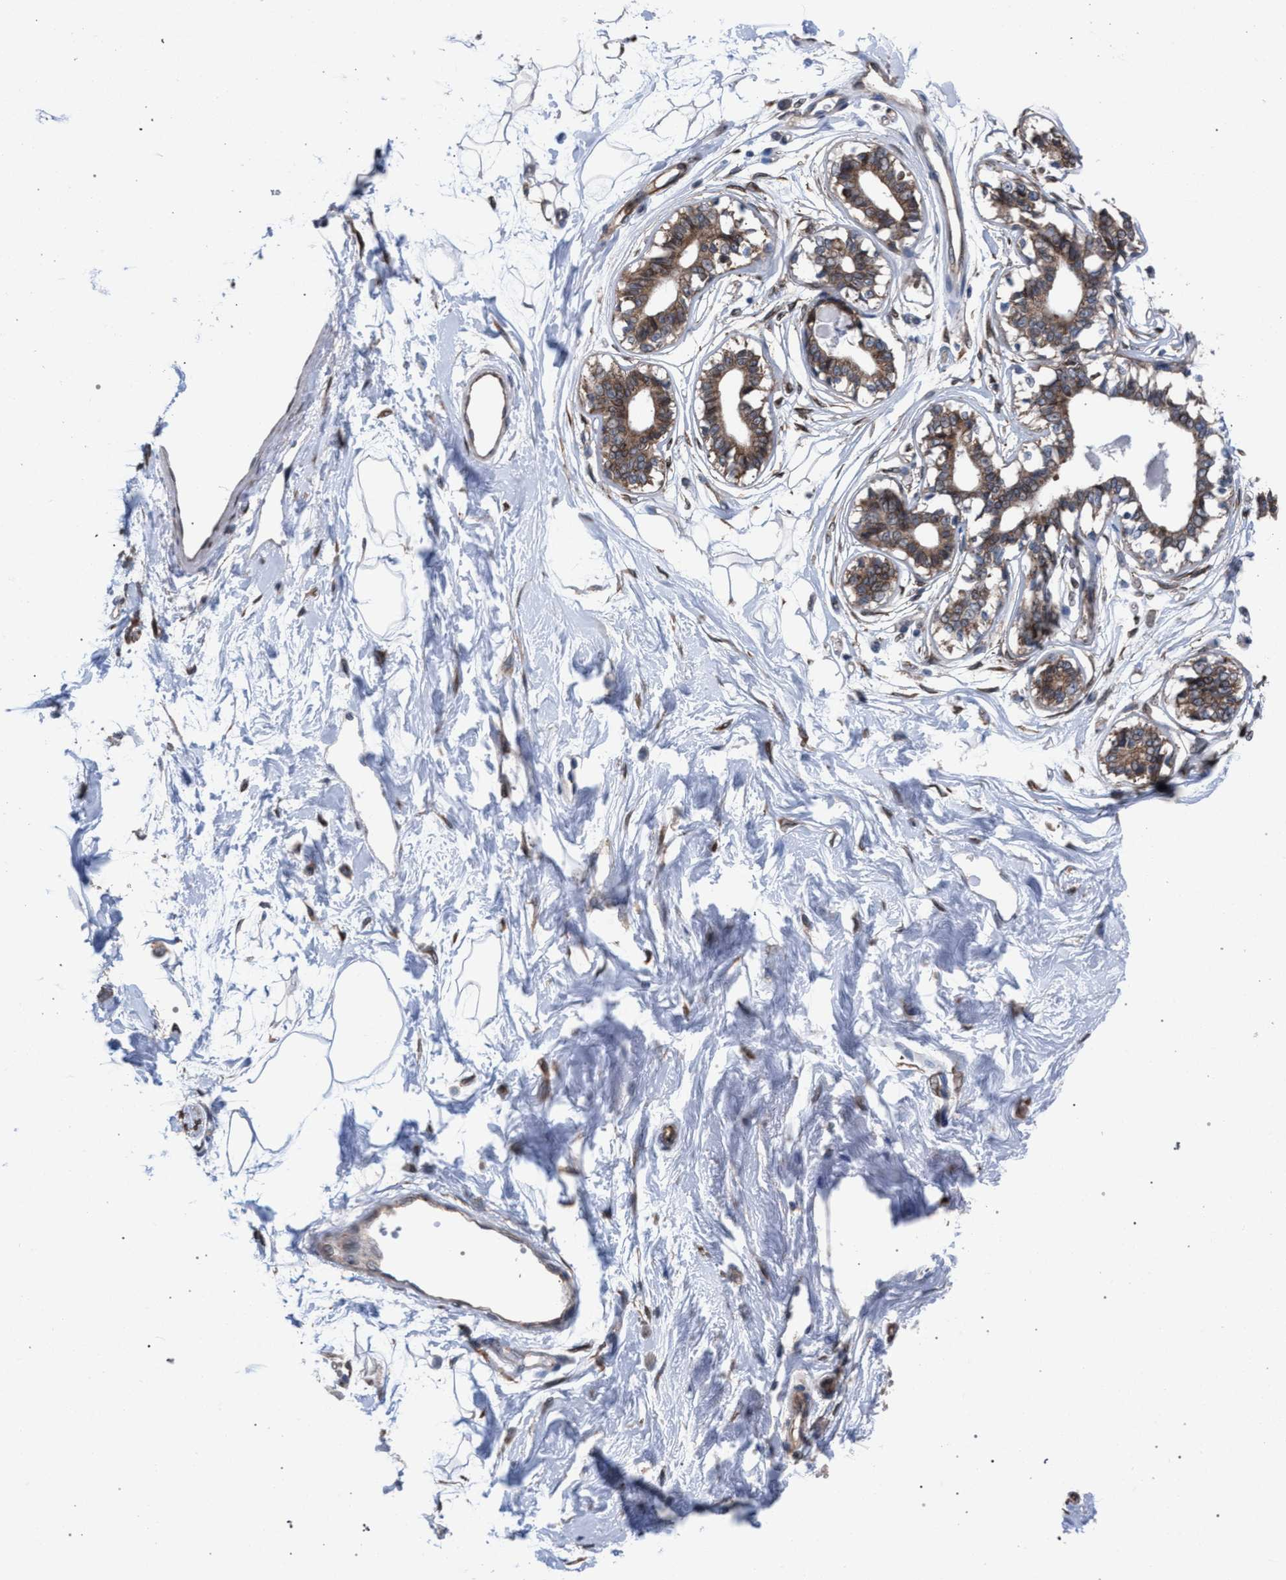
{"staining": {"intensity": "negative", "quantity": "none", "location": "none"}, "tissue": "breast", "cell_type": "Adipocytes", "image_type": "normal", "snomed": [{"axis": "morphology", "description": "Normal tissue, NOS"}, {"axis": "topography", "description": "Breast"}], "caption": "IHC photomicrograph of benign human breast stained for a protein (brown), which reveals no positivity in adipocytes.", "gene": "ARPC5L", "patient": {"sex": "female", "age": 45}}